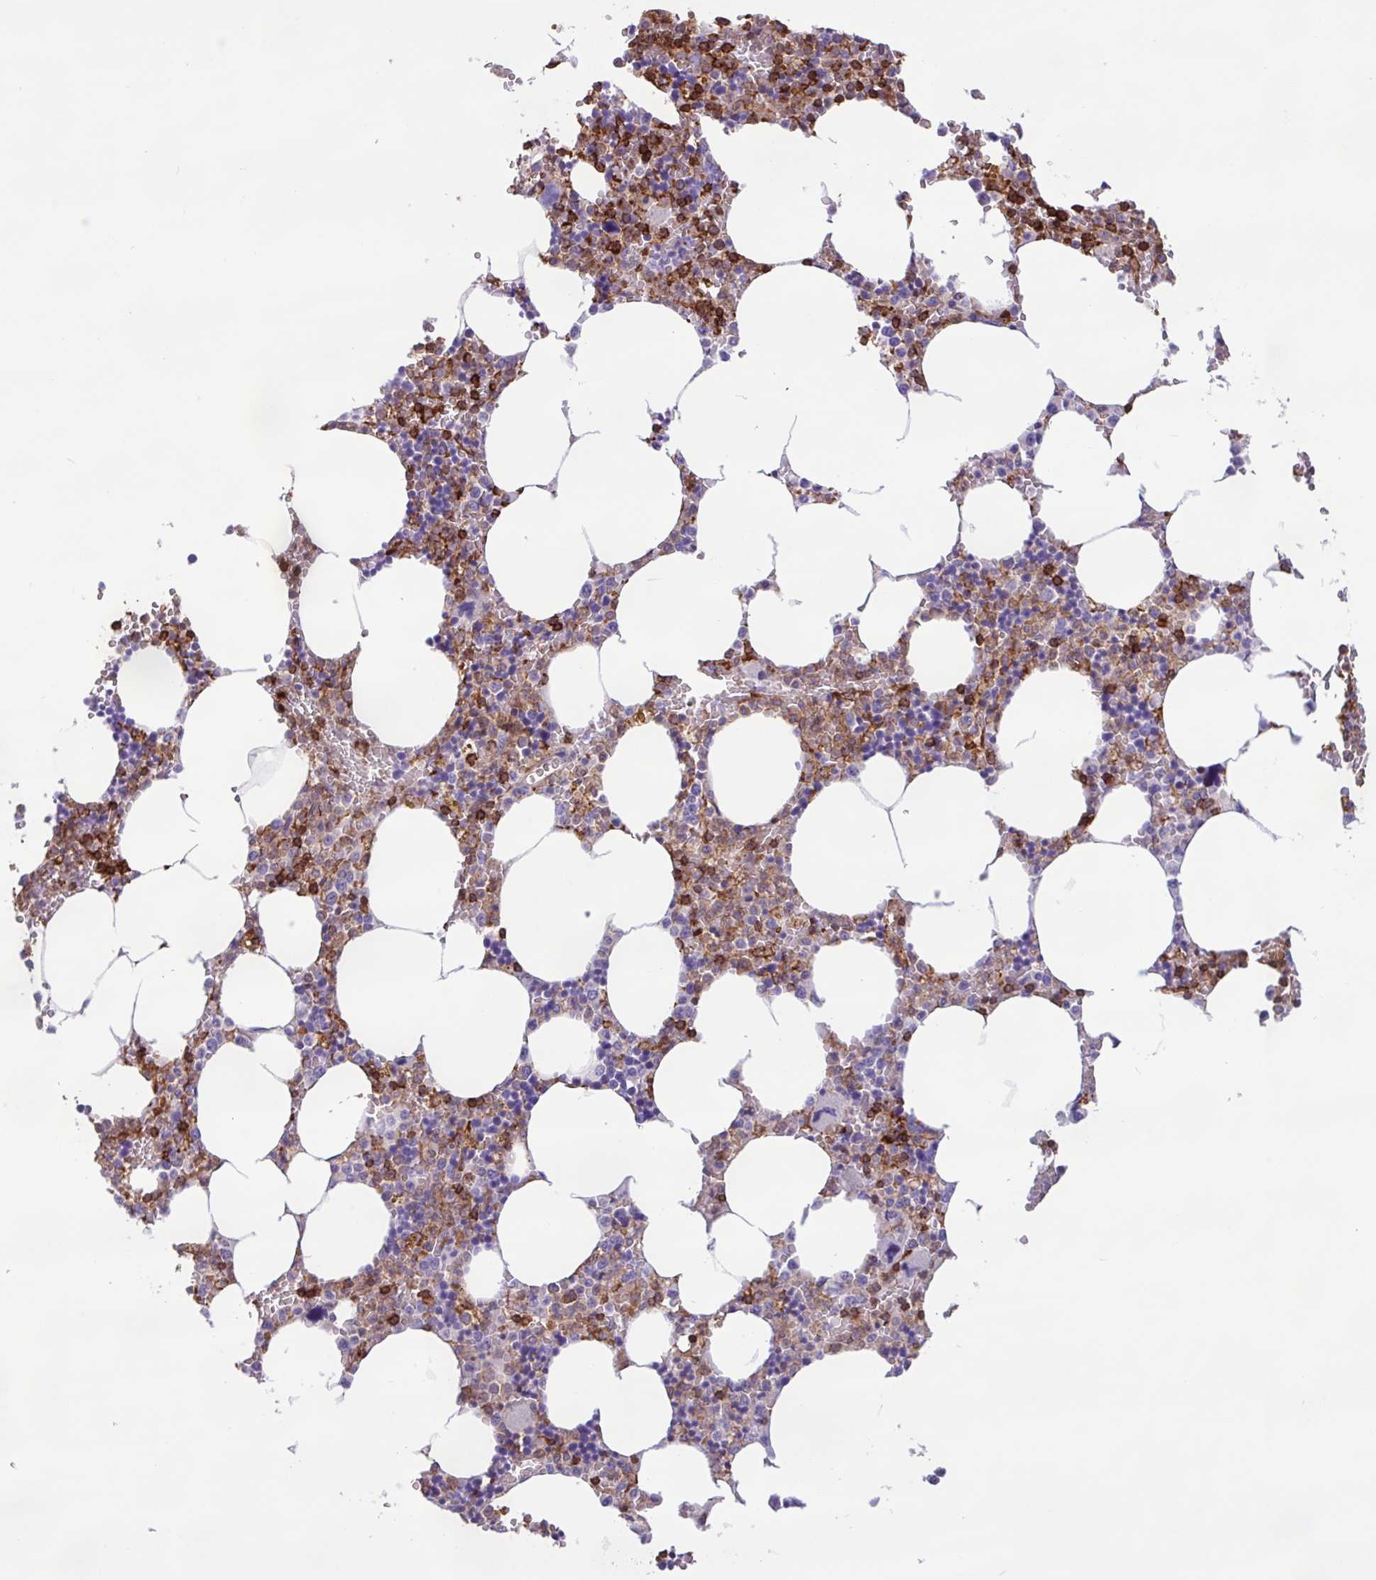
{"staining": {"intensity": "strong", "quantity": "25%-75%", "location": "cytoplasmic/membranous"}, "tissue": "bone marrow", "cell_type": "Hematopoietic cells", "image_type": "normal", "snomed": [{"axis": "morphology", "description": "Normal tissue, NOS"}, {"axis": "topography", "description": "Bone marrow"}], "caption": "Protein analysis of normal bone marrow demonstrates strong cytoplasmic/membranous expression in approximately 25%-75% of hematopoietic cells. The staining is performed using DAB brown chromogen to label protein expression. The nuclei are counter-stained blue using hematoxylin.", "gene": "PPP1R18", "patient": {"sex": "male", "age": 70}}